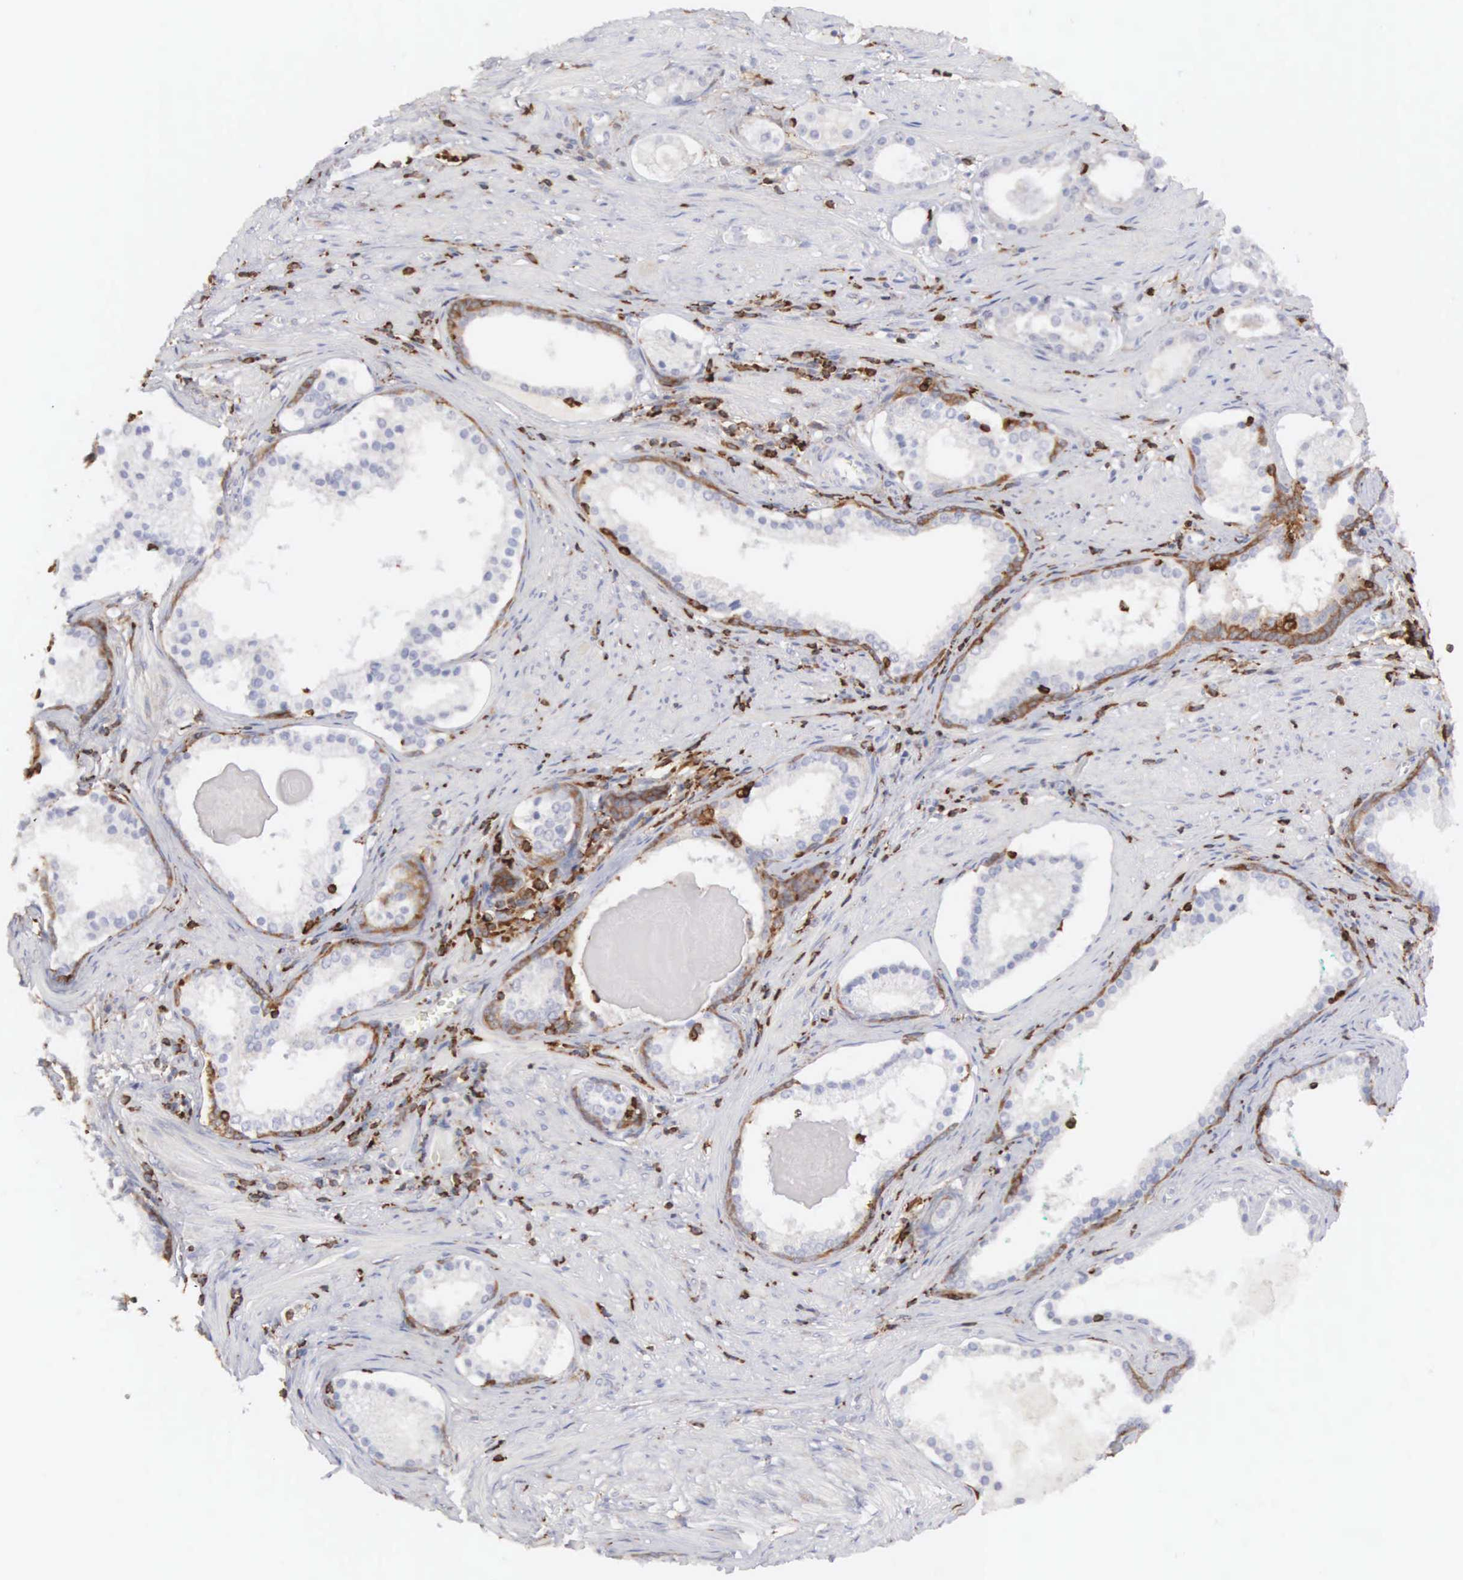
{"staining": {"intensity": "negative", "quantity": "none", "location": "none"}, "tissue": "colorectal cancer", "cell_type": "Tumor cells", "image_type": "cancer", "snomed": [{"axis": "morphology", "description": "Adenocarcinoma, NOS"}, {"axis": "topography", "description": "Rectum"}], "caption": "A histopathology image of colorectal cancer stained for a protein shows no brown staining in tumor cells. The staining was performed using DAB (3,3'-diaminobenzidine) to visualize the protein expression in brown, while the nuclei were stained in blue with hematoxylin (Magnification: 20x).", "gene": "SH3BP1", "patient": {"sex": "female", "age": 67}}